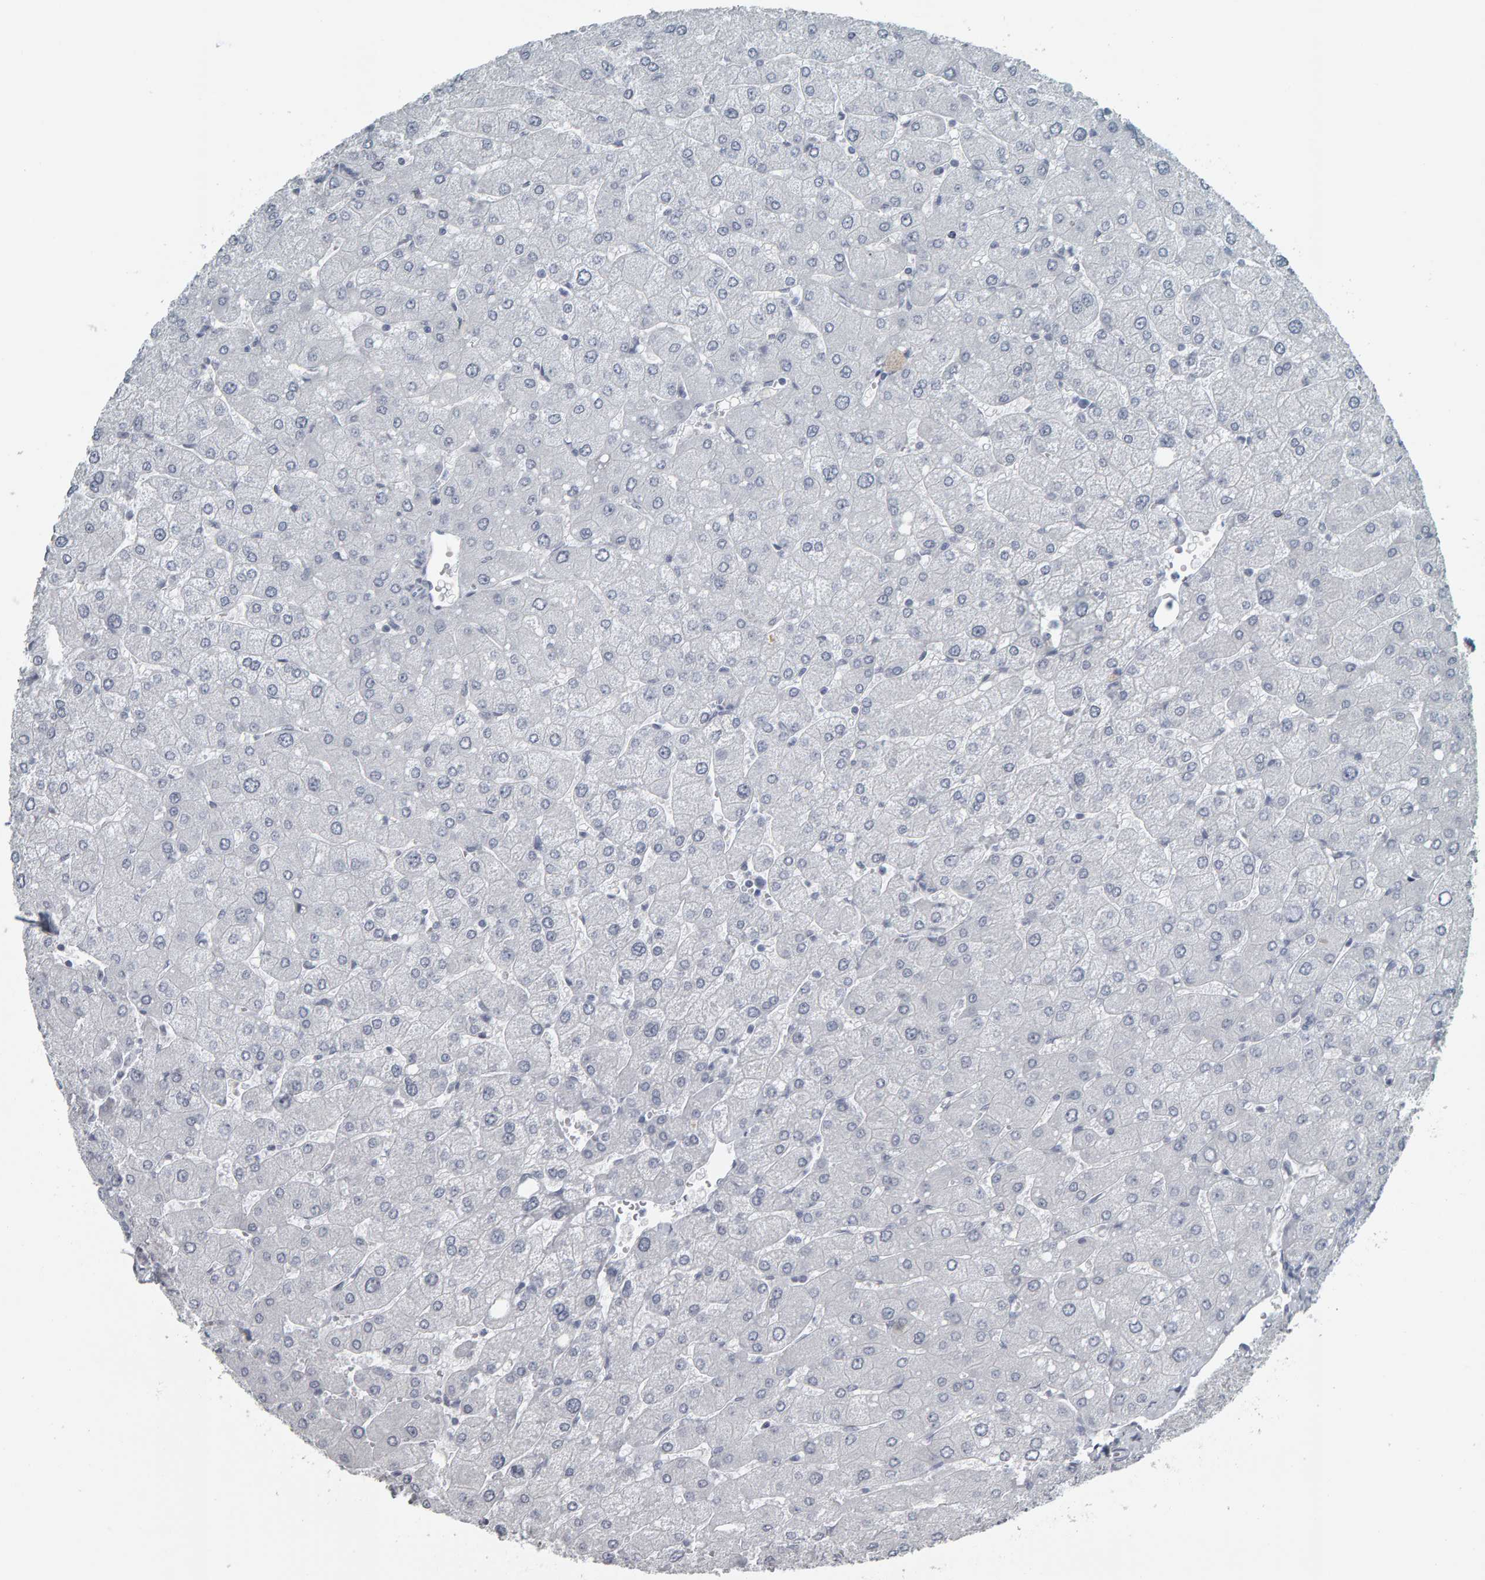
{"staining": {"intensity": "negative", "quantity": "none", "location": "none"}, "tissue": "liver", "cell_type": "Cholangiocytes", "image_type": "normal", "snomed": [{"axis": "morphology", "description": "Normal tissue, NOS"}, {"axis": "topography", "description": "Liver"}], "caption": "Photomicrograph shows no significant protein staining in cholangiocytes of benign liver. The staining is performed using DAB (3,3'-diaminobenzidine) brown chromogen with nuclei counter-stained in using hematoxylin.", "gene": "PYY", "patient": {"sex": "male", "age": 55}}